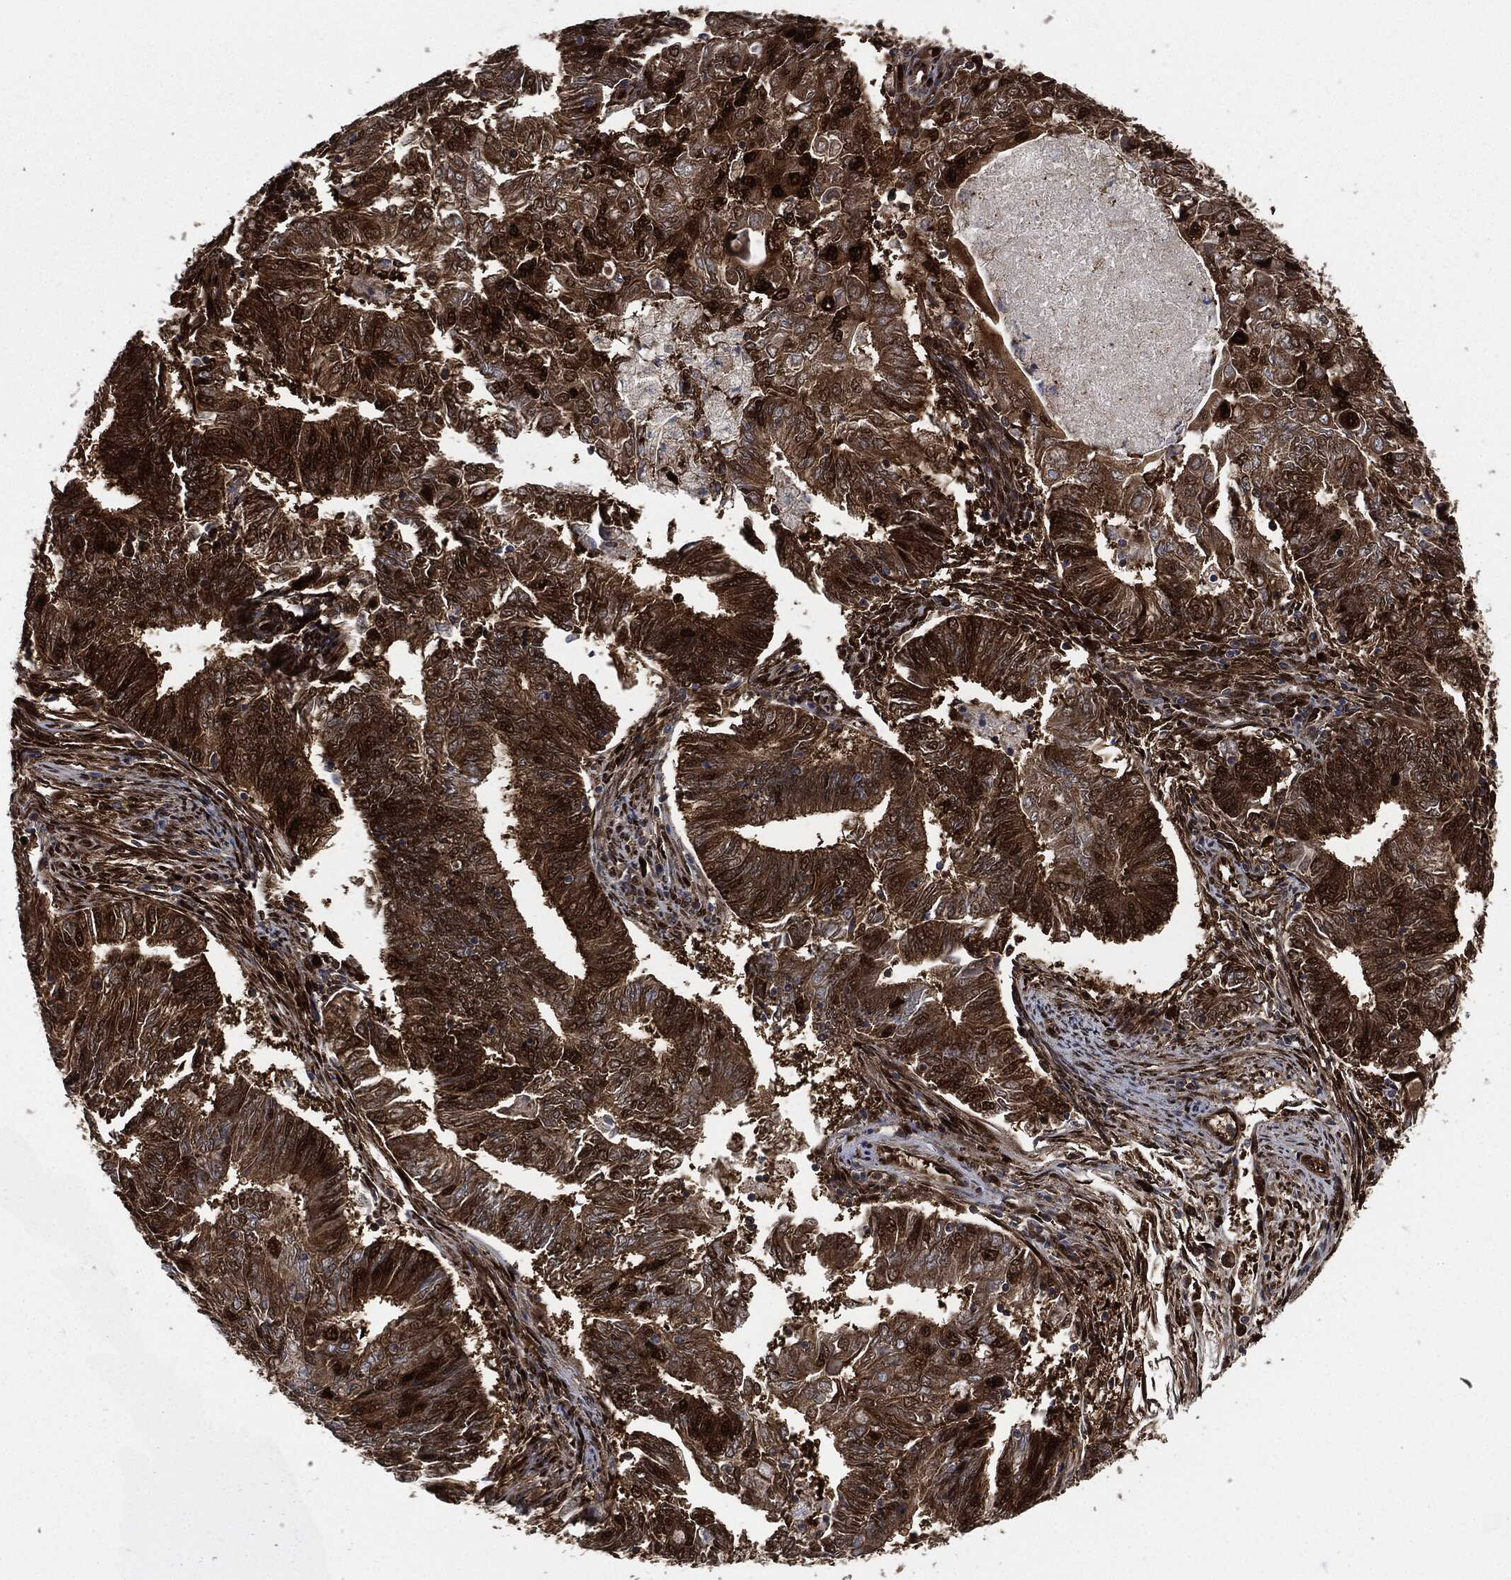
{"staining": {"intensity": "strong", "quantity": "25%-75%", "location": "cytoplasmic/membranous,nuclear"}, "tissue": "endometrial cancer", "cell_type": "Tumor cells", "image_type": "cancer", "snomed": [{"axis": "morphology", "description": "Adenocarcinoma, NOS"}, {"axis": "topography", "description": "Endometrium"}], "caption": "Immunohistochemical staining of endometrial cancer (adenocarcinoma) displays strong cytoplasmic/membranous and nuclear protein expression in approximately 25%-75% of tumor cells. The protein is shown in brown color, while the nuclei are stained blue.", "gene": "DCTN1", "patient": {"sex": "female", "age": 62}}